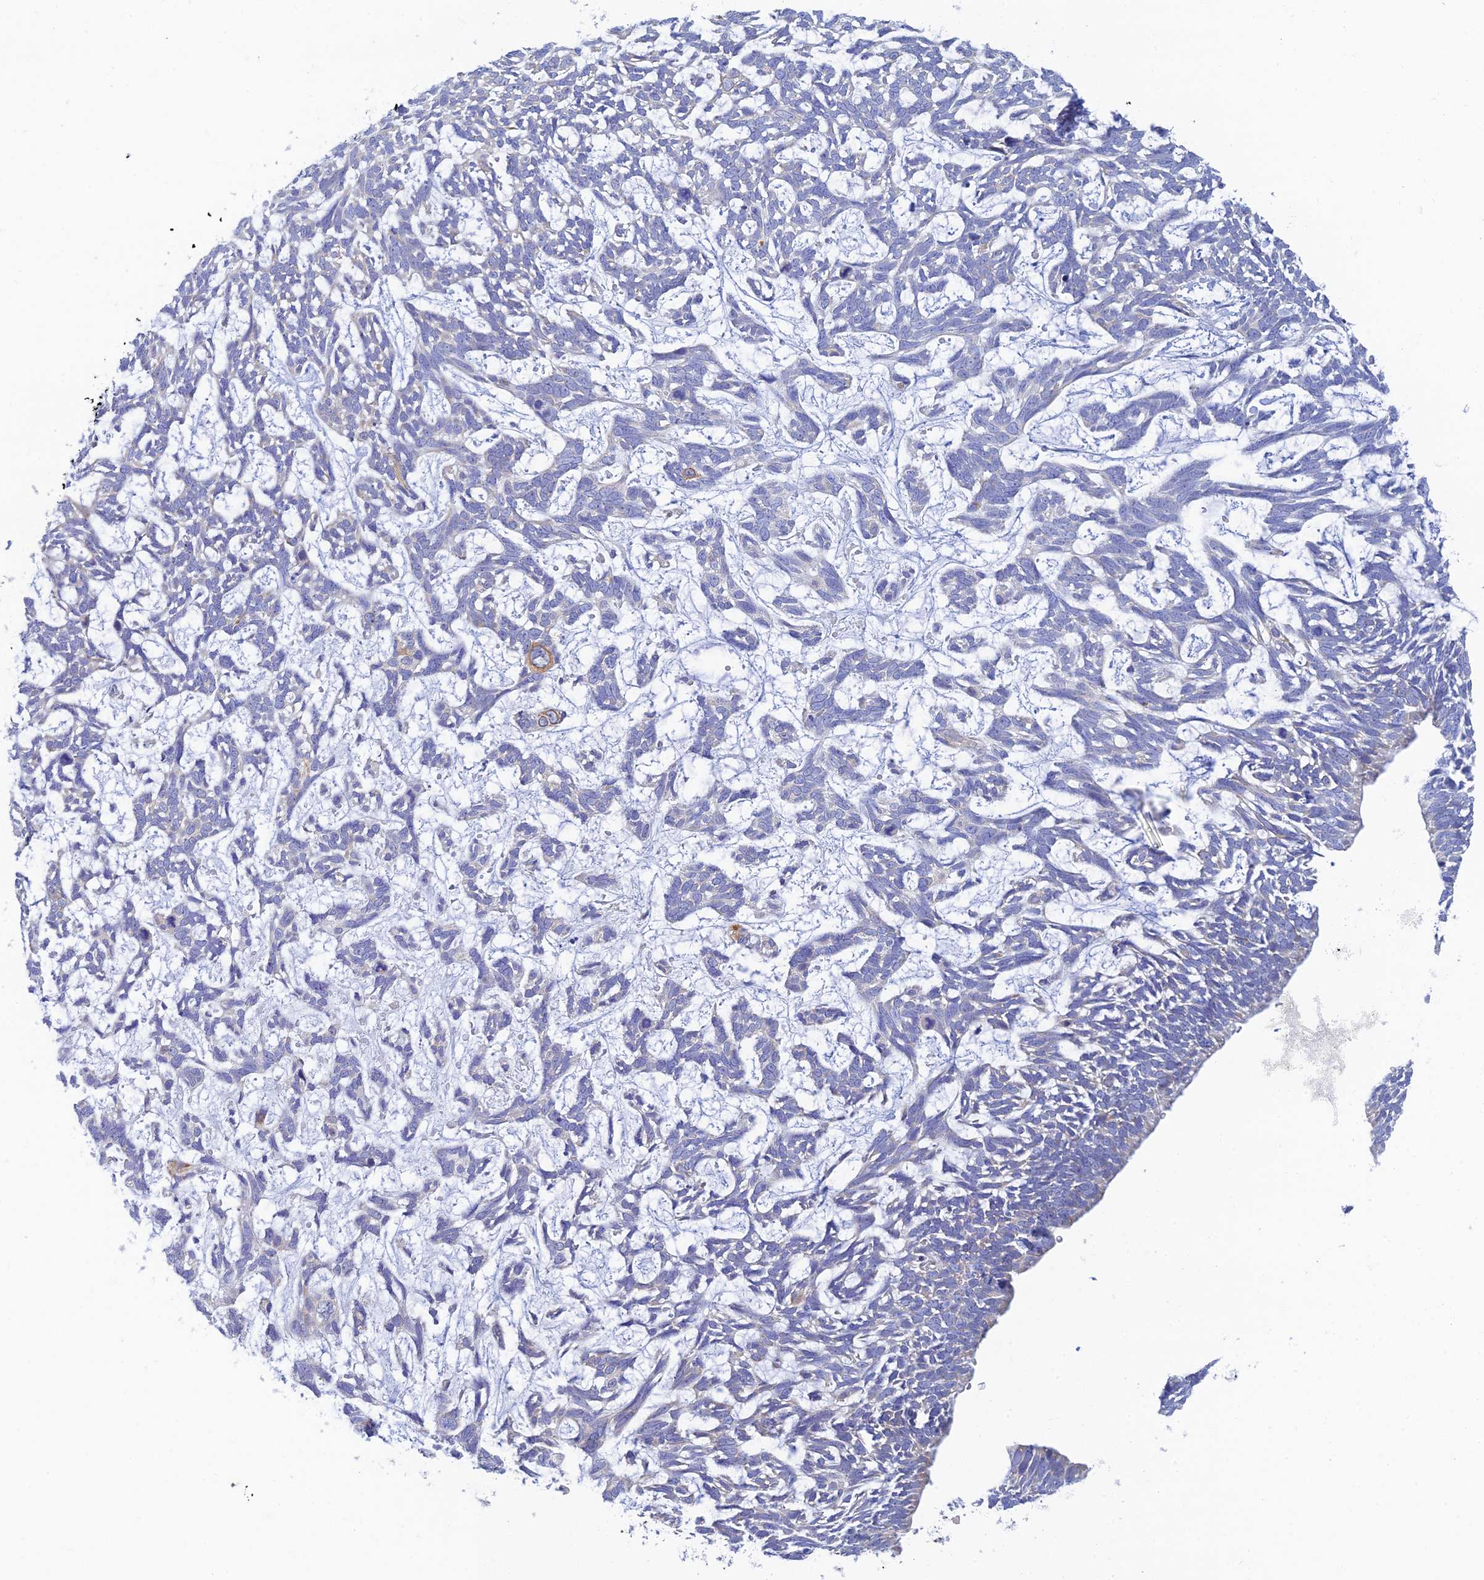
{"staining": {"intensity": "negative", "quantity": "none", "location": "none"}, "tissue": "skin cancer", "cell_type": "Tumor cells", "image_type": "cancer", "snomed": [{"axis": "morphology", "description": "Basal cell carcinoma"}, {"axis": "topography", "description": "Skin"}], "caption": "High power microscopy photomicrograph of an immunohistochemistry photomicrograph of skin cancer (basal cell carcinoma), revealing no significant expression in tumor cells.", "gene": "CEP152", "patient": {"sex": "male", "age": 88}}